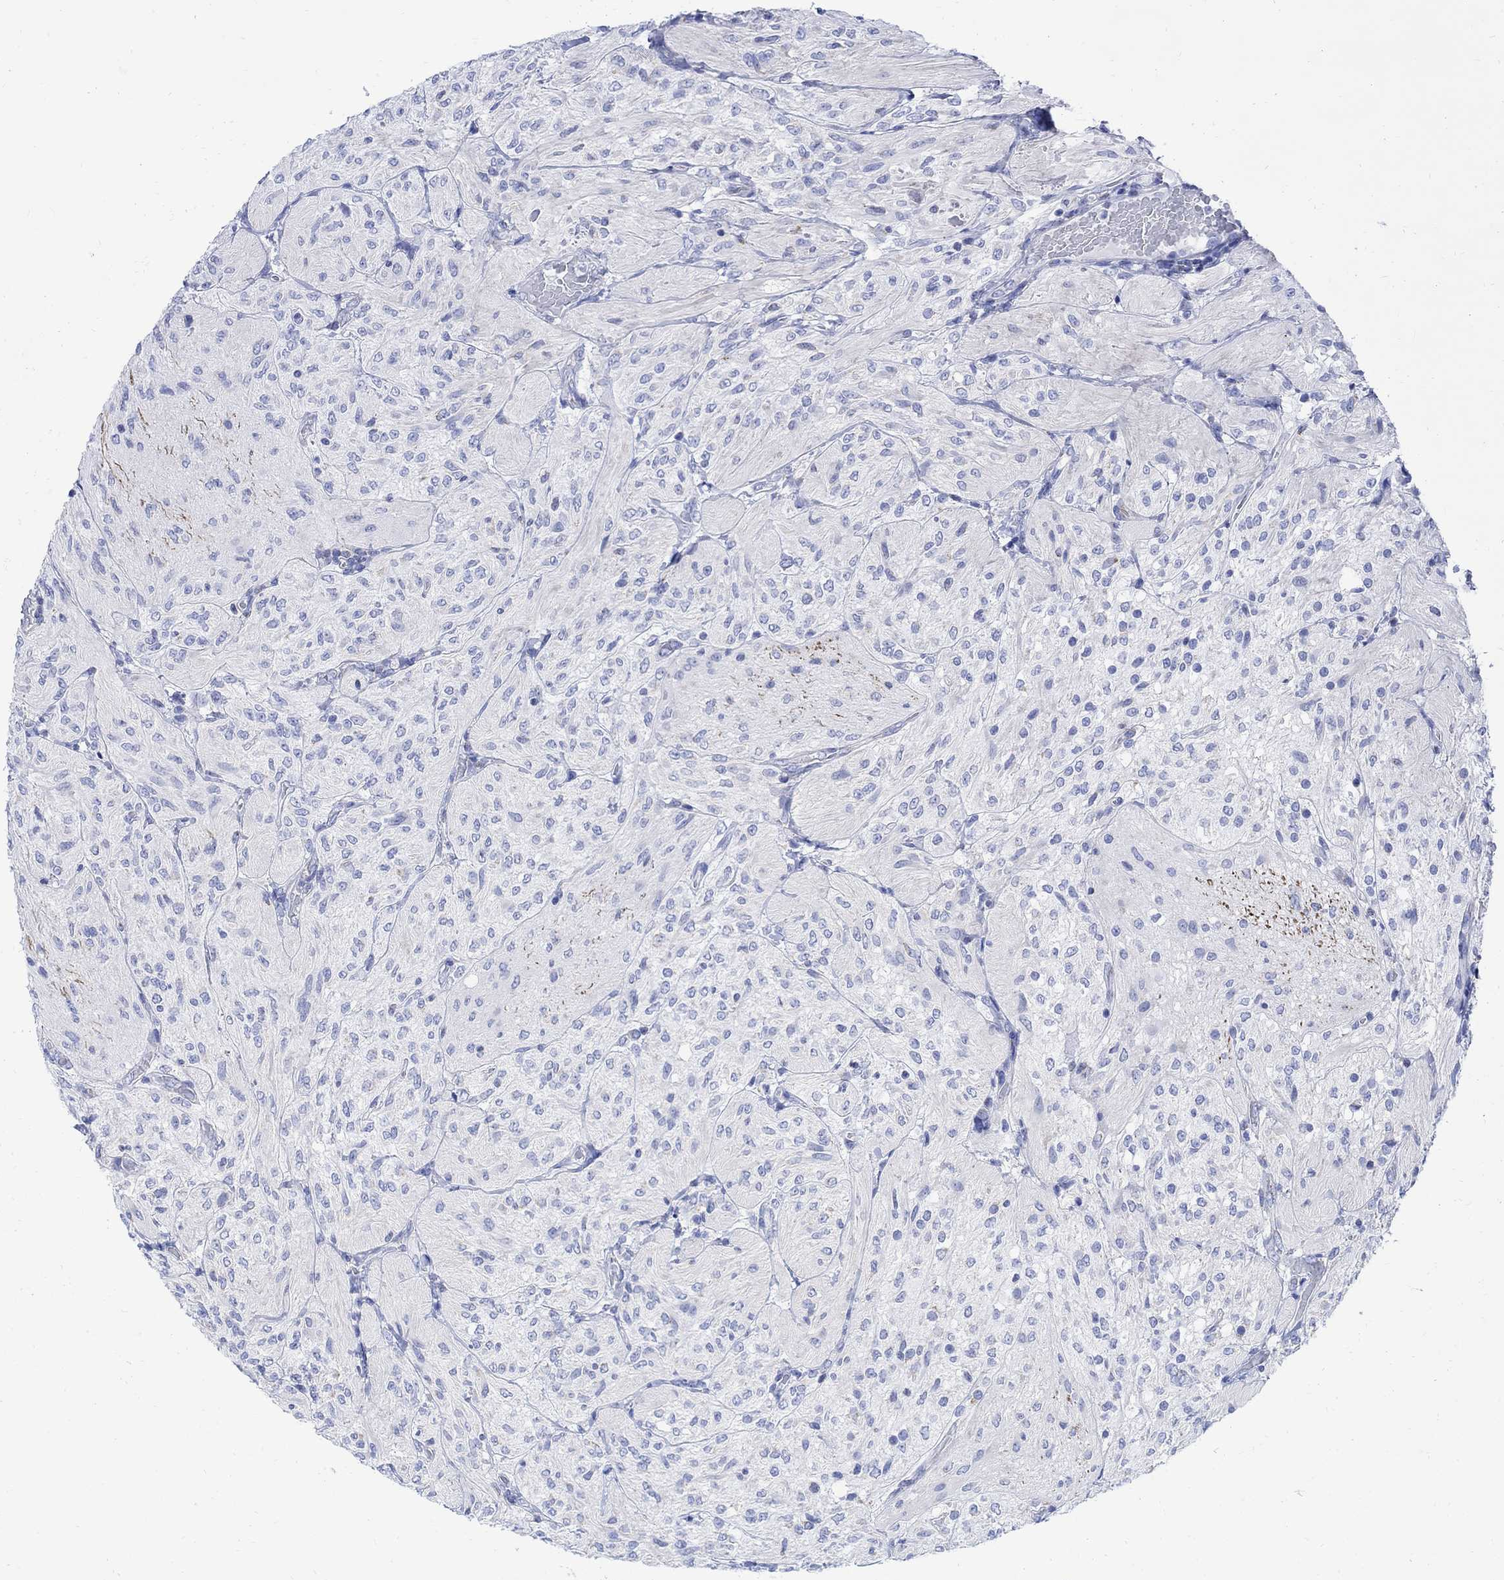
{"staining": {"intensity": "negative", "quantity": "none", "location": "none"}, "tissue": "glioma", "cell_type": "Tumor cells", "image_type": "cancer", "snomed": [{"axis": "morphology", "description": "Glioma, malignant, Low grade"}, {"axis": "topography", "description": "Brain"}], "caption": "Tumor cells are negative for brown protein staining in glioma.", "gene": "CPLX2", "patient": {"sex": "male", "age": 3}}